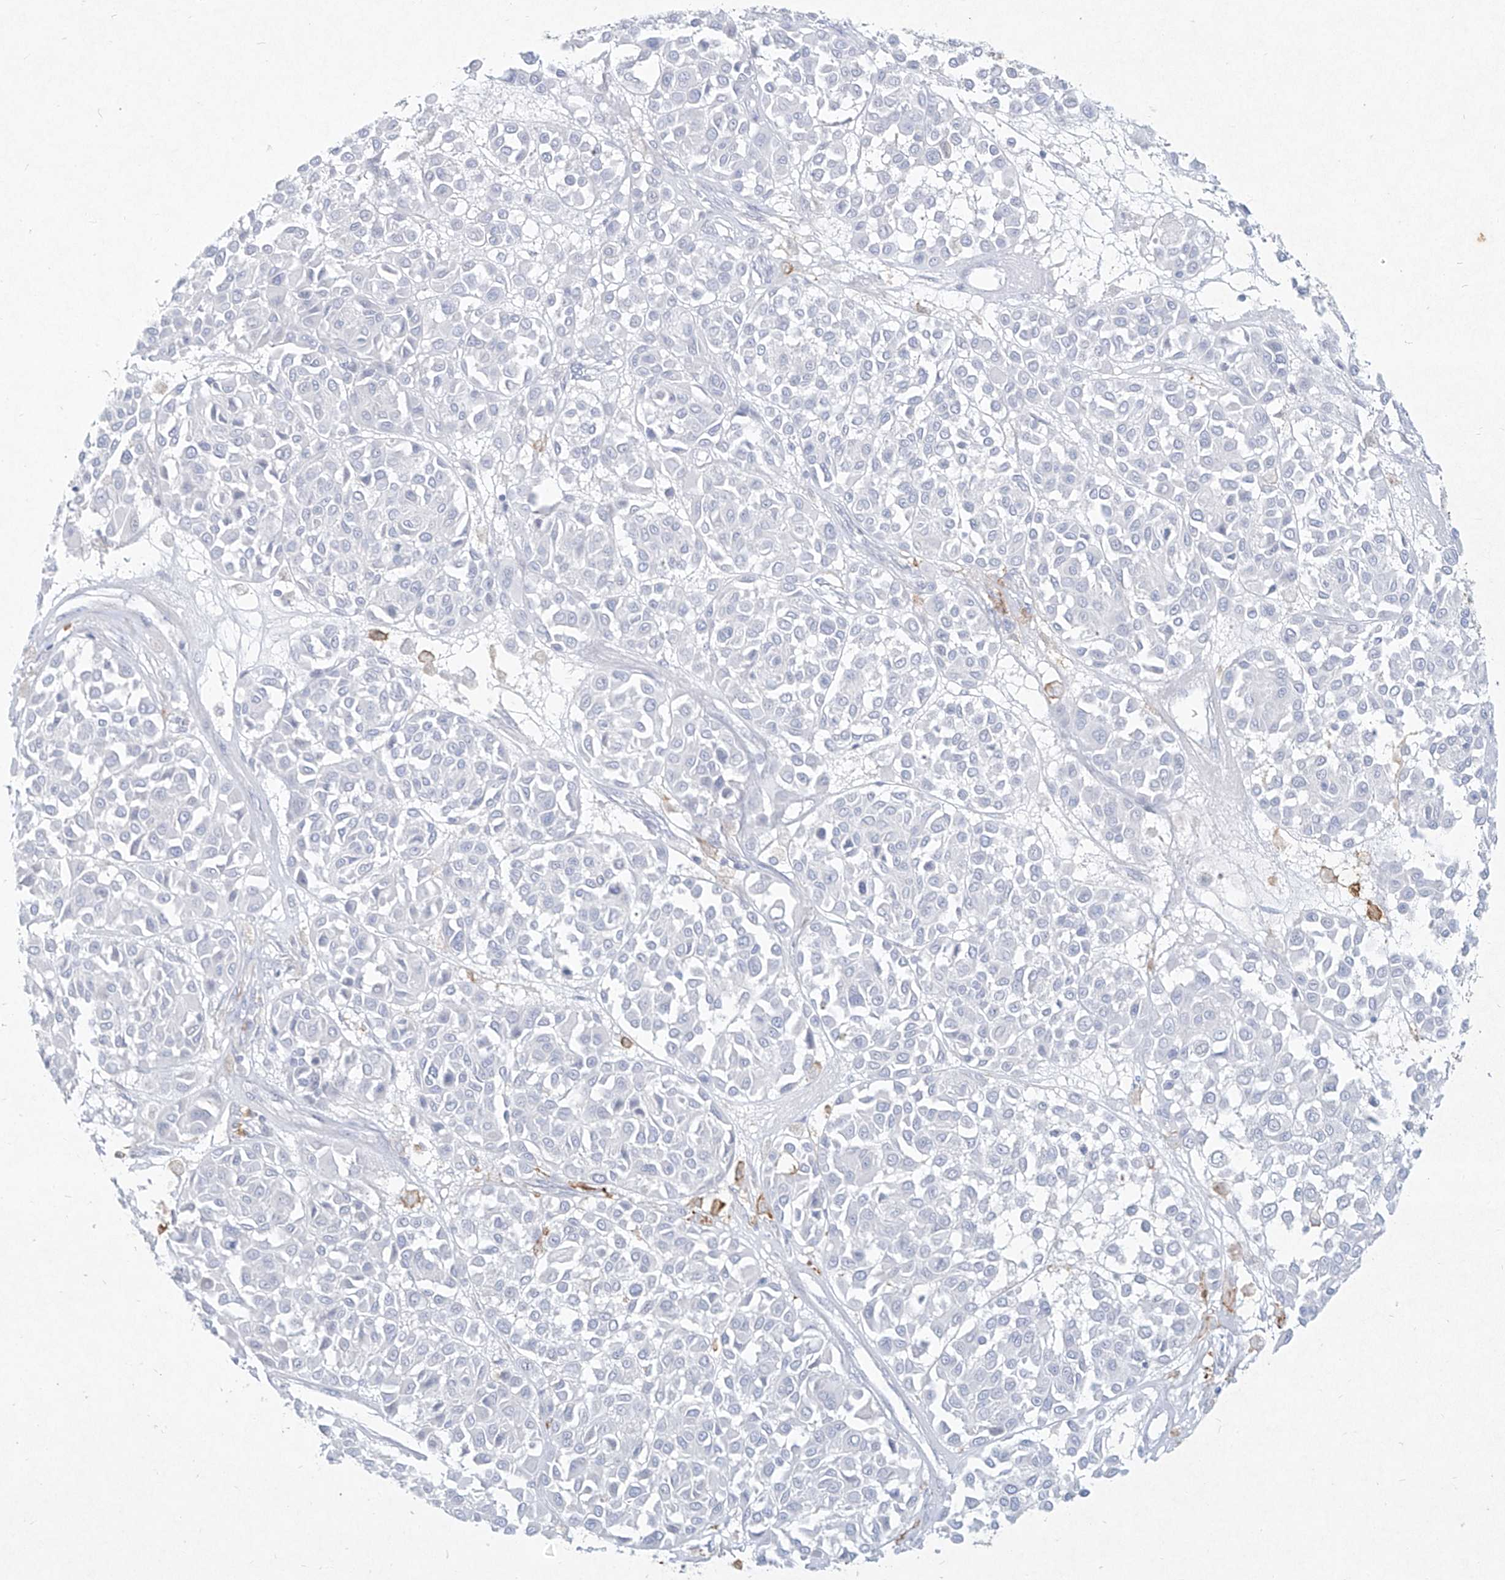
{"staining": {"intensity": "negative", "quantity": "none", "location": "none"}, "tissue": "melanoma", "cell_type": "Tumor cells", "image_type": "cancer", "snomed": [{"axis": "morphology", "description": "Malignant melanoma, Metastatic site"}, {"axis": "topography", "description": "Soft tissue"}], "caption": "Immunohistochemistry (IHC) photomicrograph of neoplastic tissue: melanoma stained with DAB (3,3'-diaminobenzidine) shows no significant protein staining in tumor cells.", "gene": "CD209", "patient": {"sex": "male", "age": 41}}